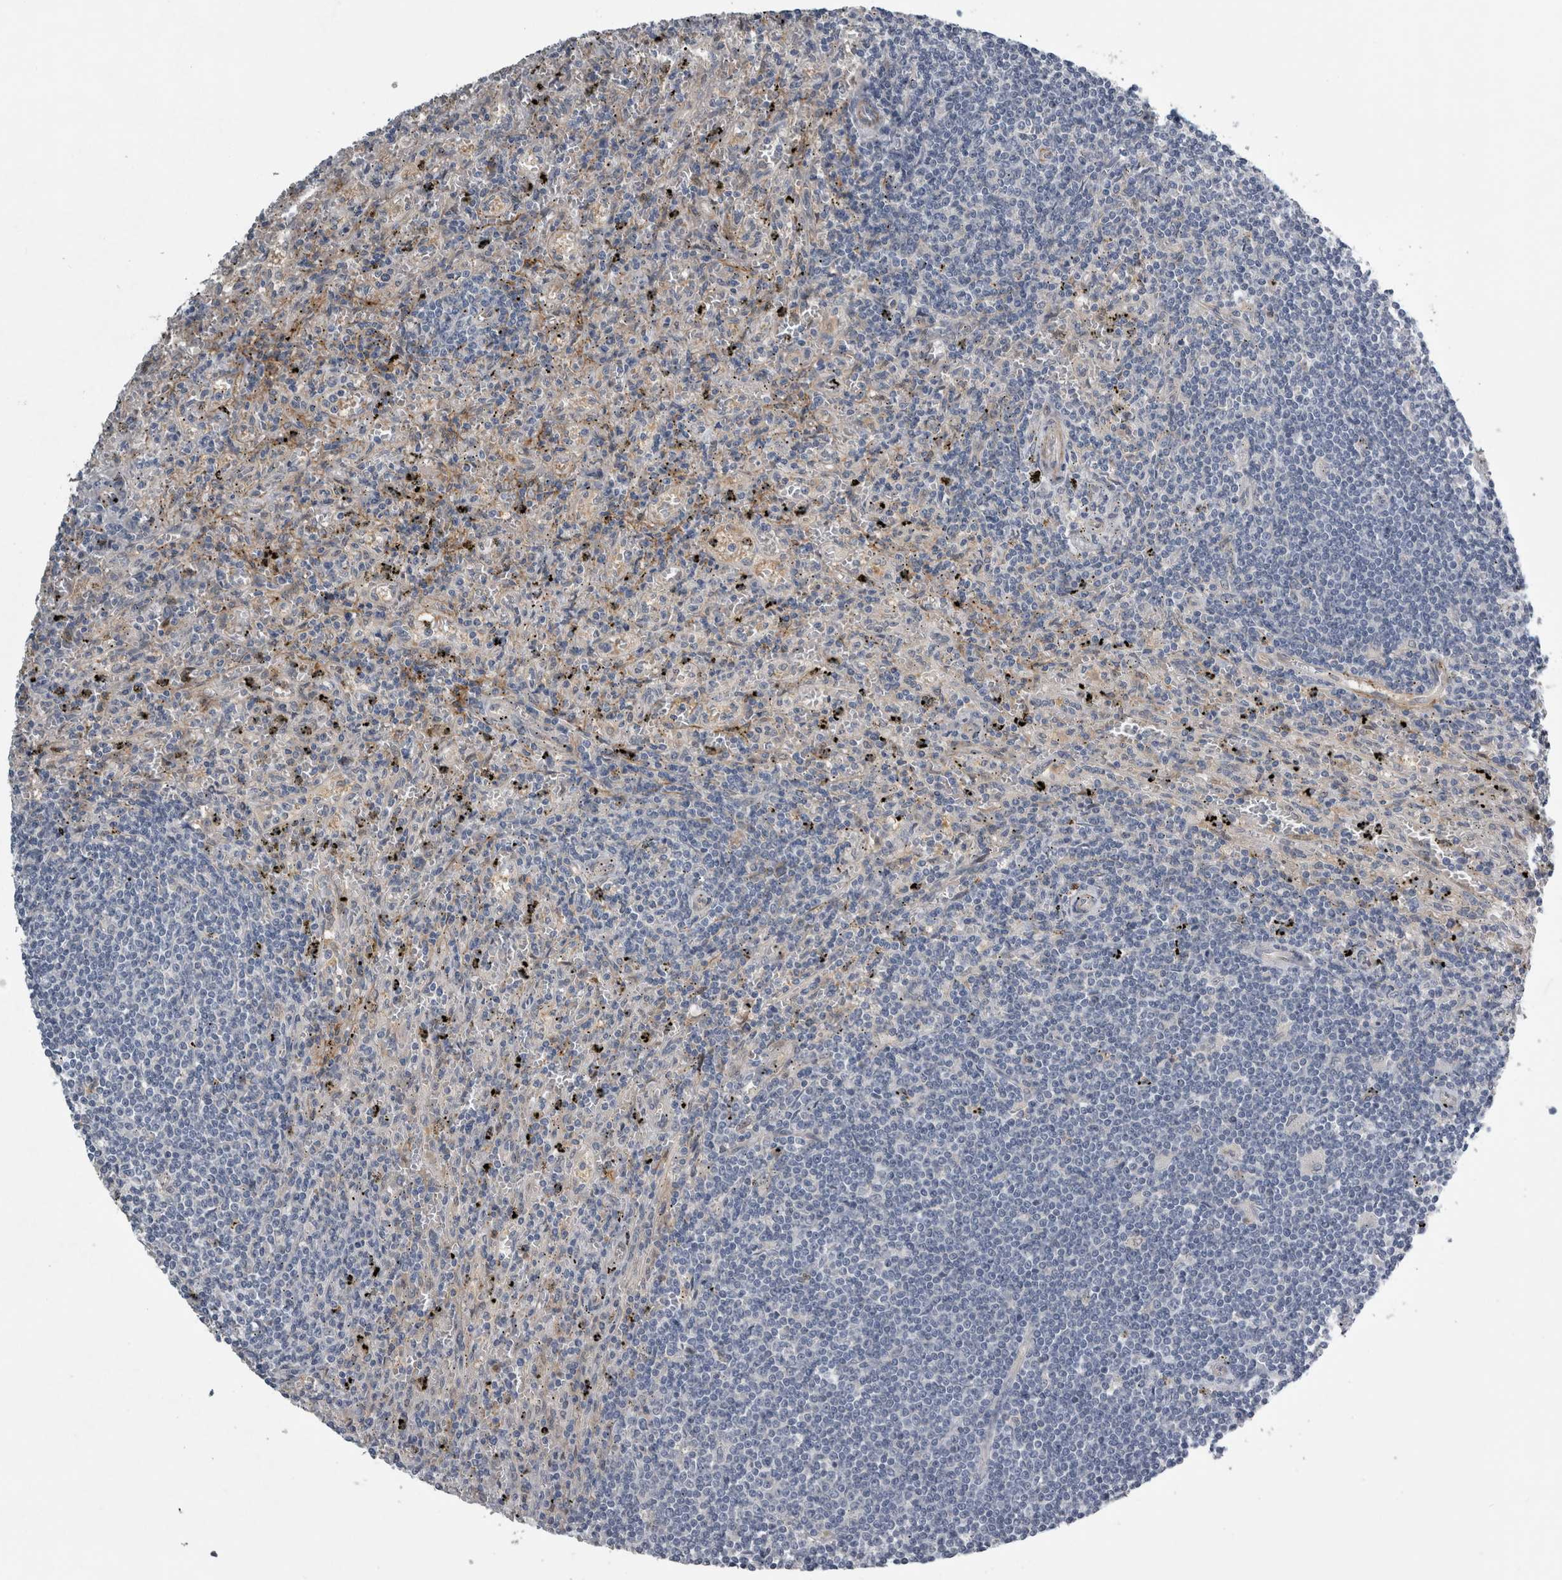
{"staining": {"intensity": "negative", "quantity": "none", "location": "none"}, "tissue": "lymphoma", "cell_type": "Tumor cells", "image_type": "cancer", "snomed": [{"axis": "morphology", "description": "Malignant lymphoma, non-Hodgkin's type, Low grade"}, {"axis": "topography", "description": "Spleen"}], "caption": "IHC histopathology image of neoplastic tissue: malignant lymphoma, non-Hodgkin's type (low-grade) stained with DAB displays no significant protein positivity in tumor cells.", "gene": "NAPRT", "patient": {"sex": "male", "age": 76}}